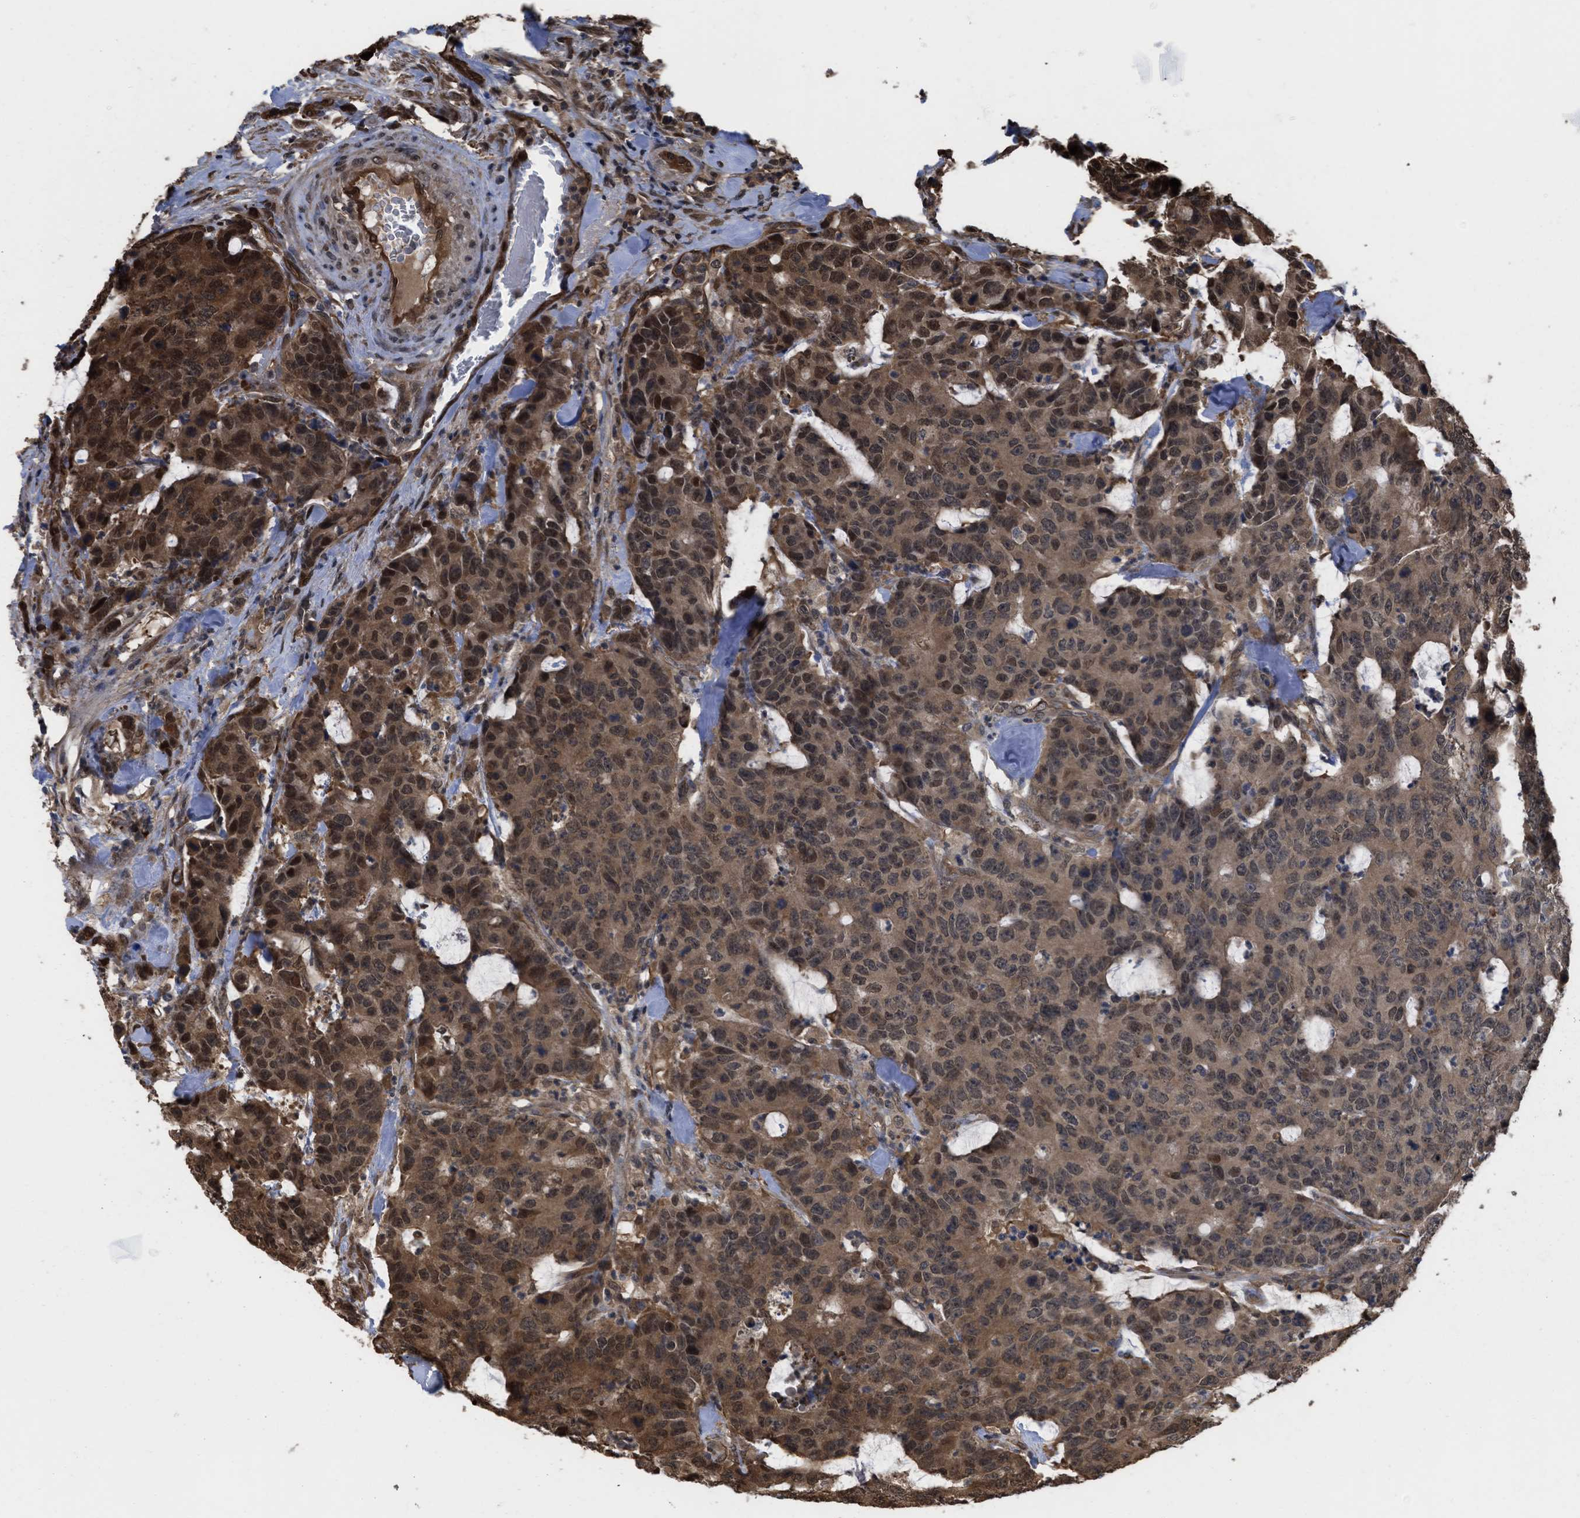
{"staining": {"intensity": "moderate", "quantity": ">75%", "location": "cytoplasmic/membranous,nuclear"}, "tissue": "colorectal cancer", "cell_type": "Tumor cells", "image_type": "cancer", "snomed": [{"axis": "morphology", "description": "Adenocarcinoma, NOS"}, {"axis": "topography", "description": "Colon"}], "caption": "The micrograph displays staining of colorectal cancer, revealing moderate cytoplasmic/membranous and nuclear protein staining (brown color) within tumor cells.", "gene": "YWHAG", "patient": {"sex": "female", "age": 86}}